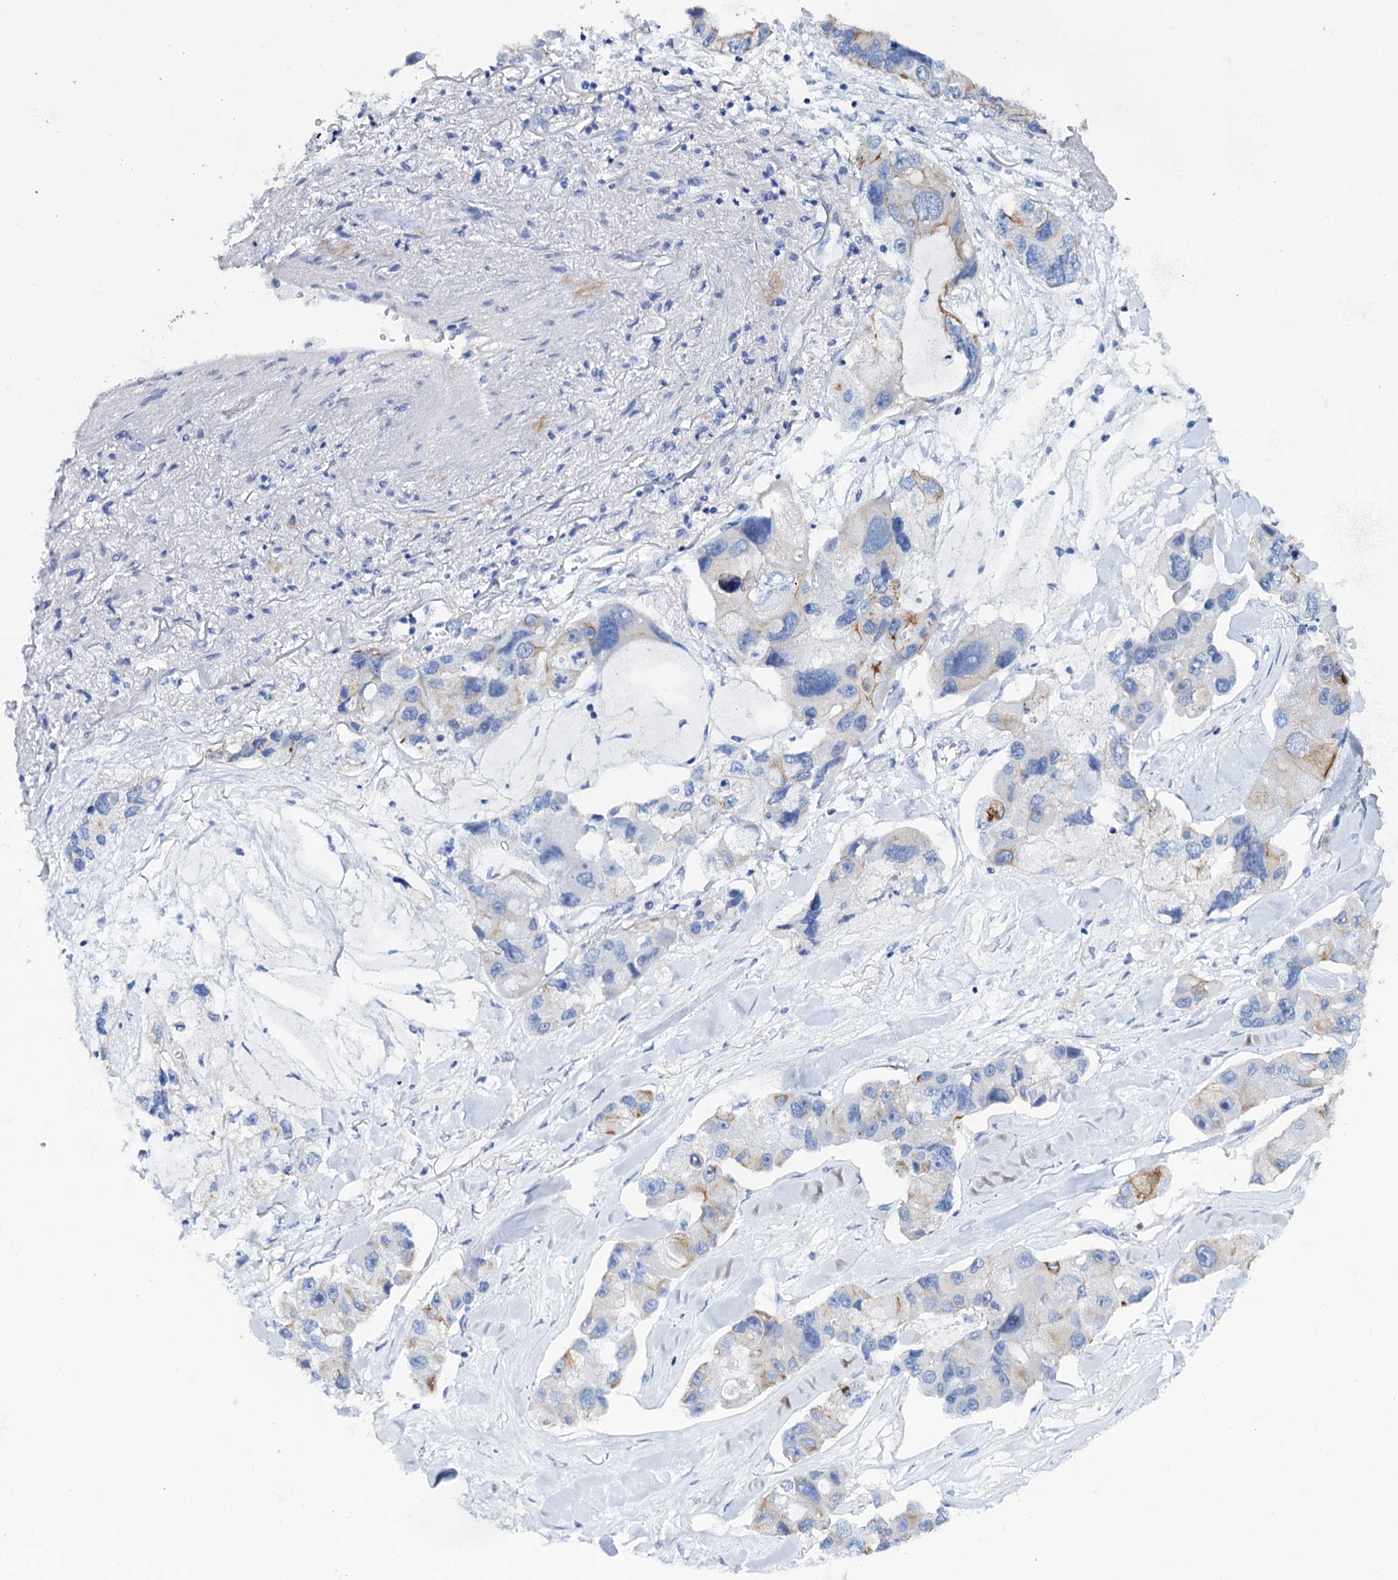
{"staining": {"intensity": "weak", "quantity": "<25%", "location": "cytoplasmic/membranous"}, "tissue": "lung cancer", "cell_type": "Tumor cells", "image_type": "cancer", "snomed": [{"axis": "morphology", "description": "Adenocarcinoma, NOS"}, {"axis": "topography", "description": "Lung"}], "caption": "The histopathology image exhibits no staining of tumor cells in adenocarcinoma (lung). (Brightfield microscopy of DAB IHC at high magnification).", "gene": "FAAP20", "patient": {"sex": "female", "age": 54}}